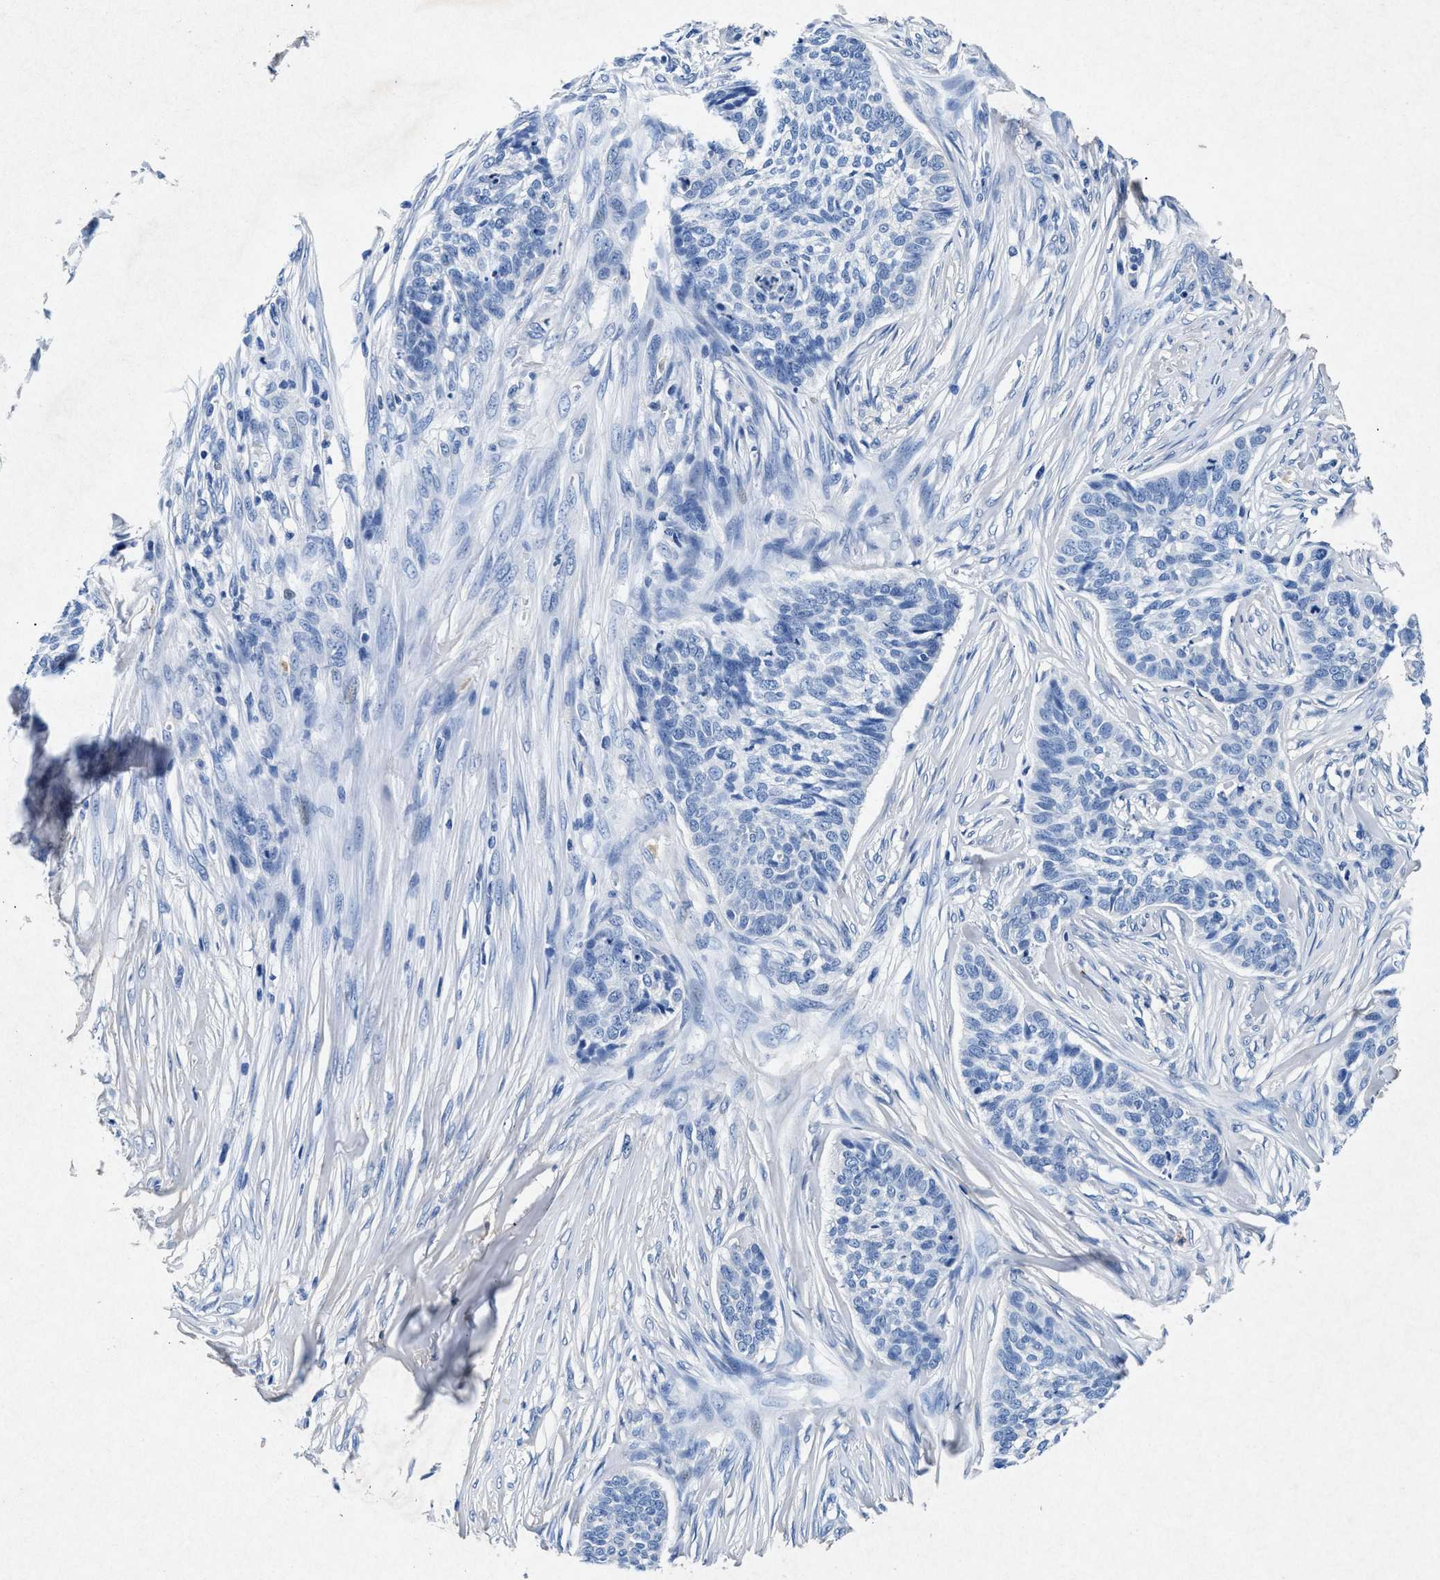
{"staining": {"intensity": "negative", "quantity": "none", "location": "none"}, "tissue": "skin cancer", "cell_type": "Tumor cells", "image_type": "cancer", "snomed": [{"axis": "morphology", "description": "Basal cell carcinoma"}, {"axis": "topography", "description": "Skin"}], "caption": "DAB immunohistochemical staining of human basal cell carcinoma (skin) reveals no significant expression in tumor cells. (Brightfield microscopy of DAB (3,3'-diaminobenzidine) immunohistochemistry (IHC) at high magnification).", "gene": "MAP6", "patient": {"sex": "male", "age": 85}}